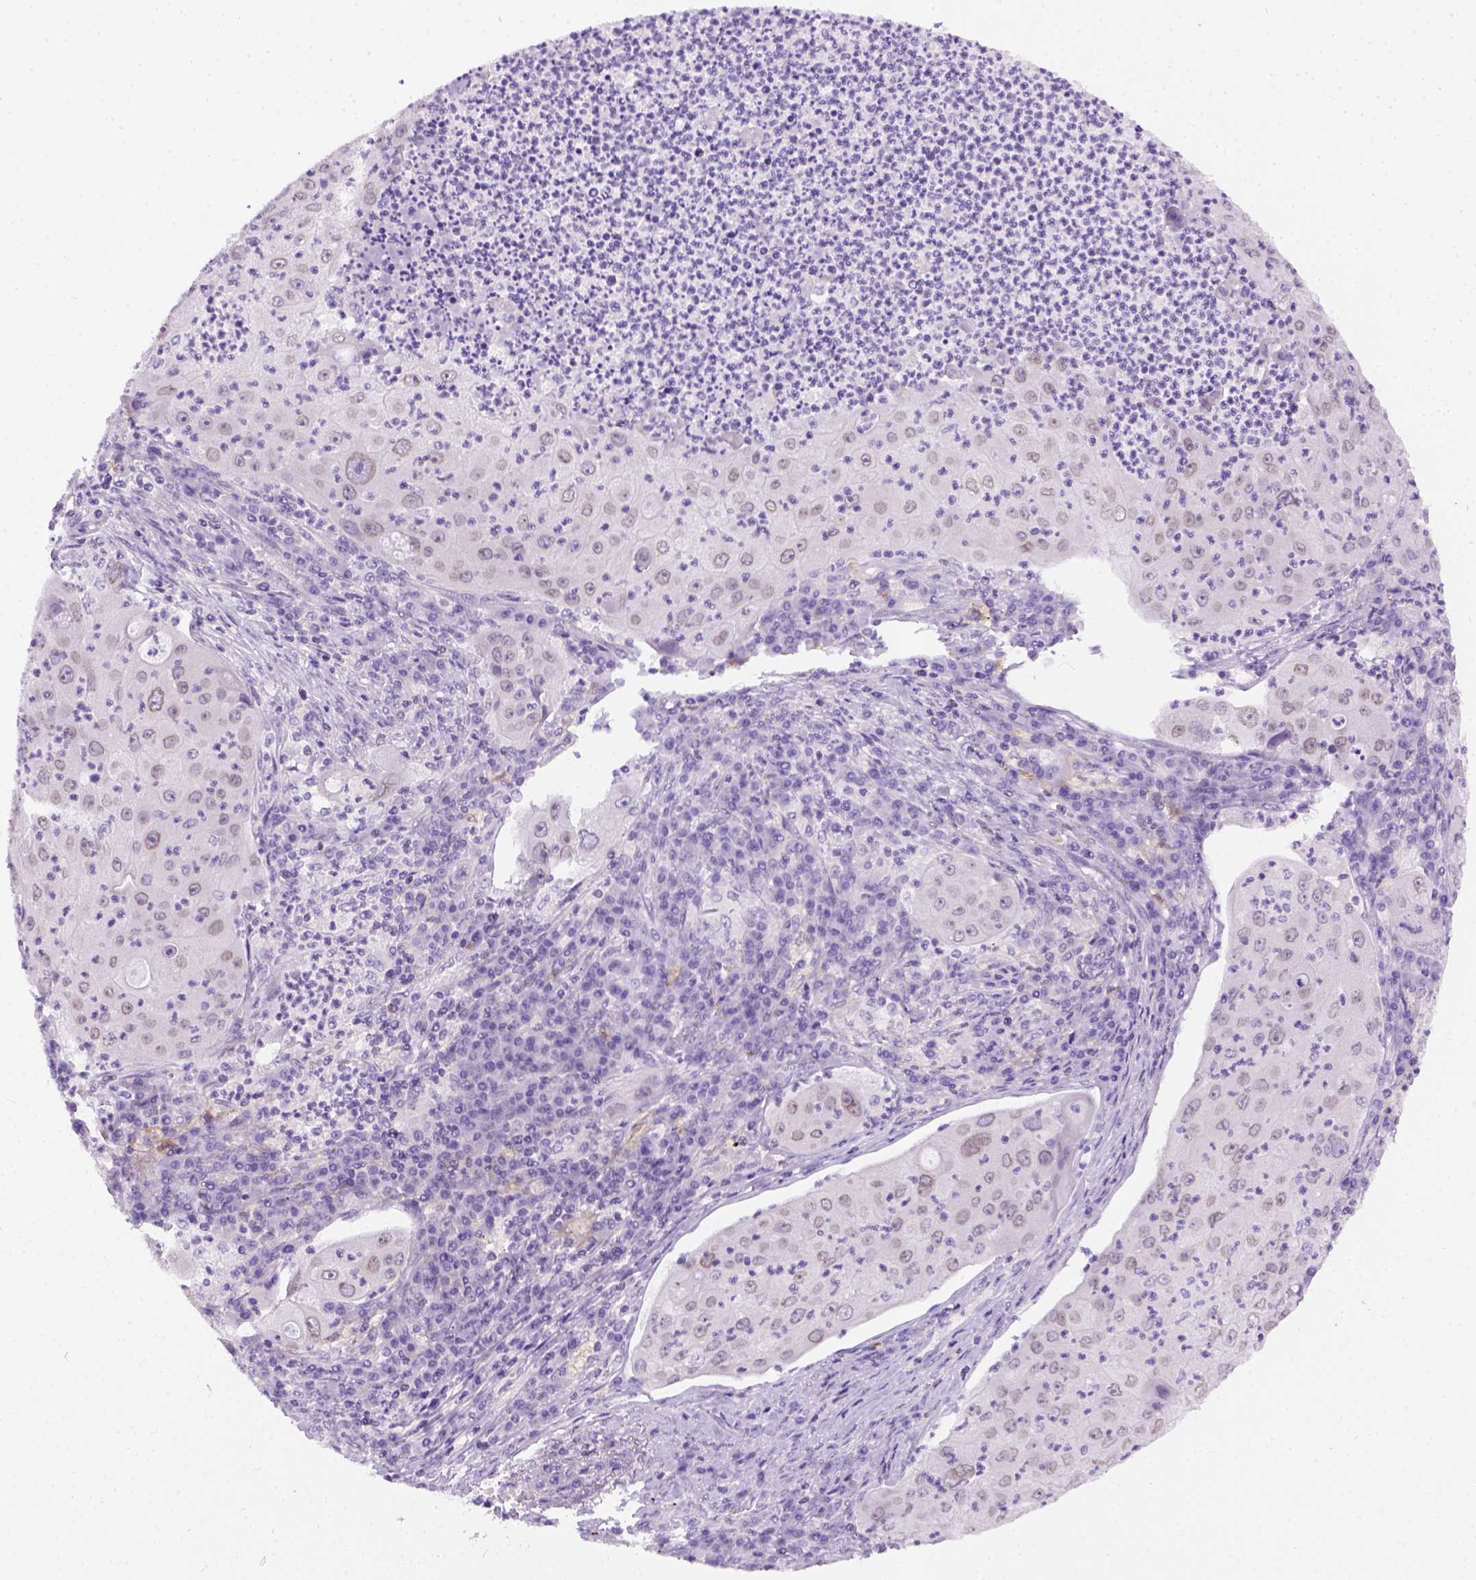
{"staining": {"intensity": "negative", "quantity": "none", "location": "none"}, "tissue": "lung cancer", "cell_type": "Tumor cells", "image_type": "cancer", "snomed": [{"axis": "morphology", "description": "Squamous cell carcinoma, NOS"}, {"axis": "topography", "description": "Lung"}], "caption": "This is an immunohistochemistry (IHC) image of human squamous cell carcinoma (lung). There is no expression in tumor cells.", "gene": "FAM184B", "patient": {"sex": "female", "age": 59}}